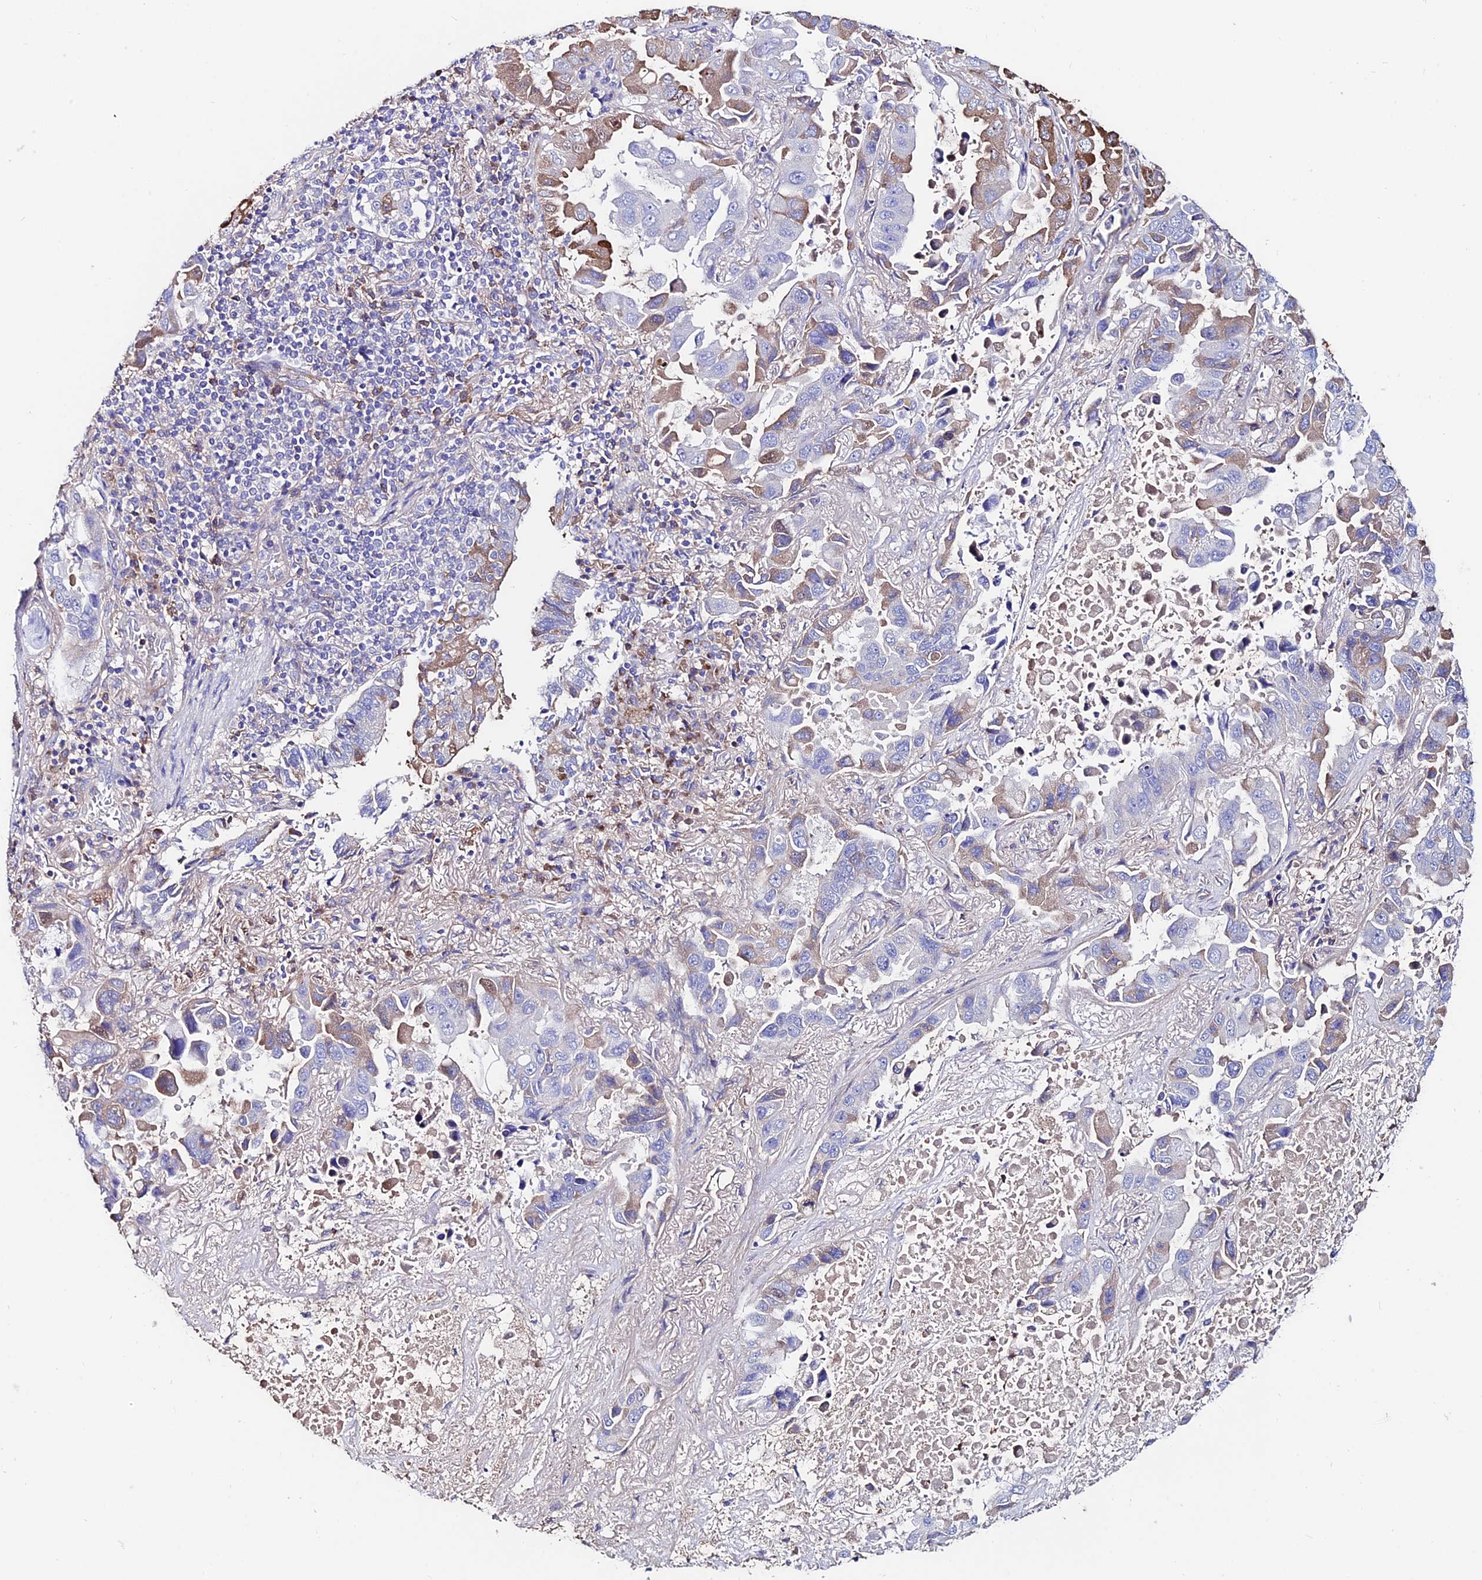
{"staining": {"intensity": "moderate", "quantity": "<25%", "location": "cytoplasmic/membranous"}, "tissue": "lung cancer", "cell_type": "Tumor cells", "image_type": "cancer", "snomed": [{"axis": "morphology", "description": "Adenocarcinoma, NOS"}, {"axis": "topography", "description": "Lung"}], "caption": "Protein staining by immunohistochemistry displays moderate cytoplasmic/membranous staining in approximately <25% of tumor cells in lung adenocarcinoma.", "gene": "SLC25A16", "patient": {"sex": "male", "age": 64}}